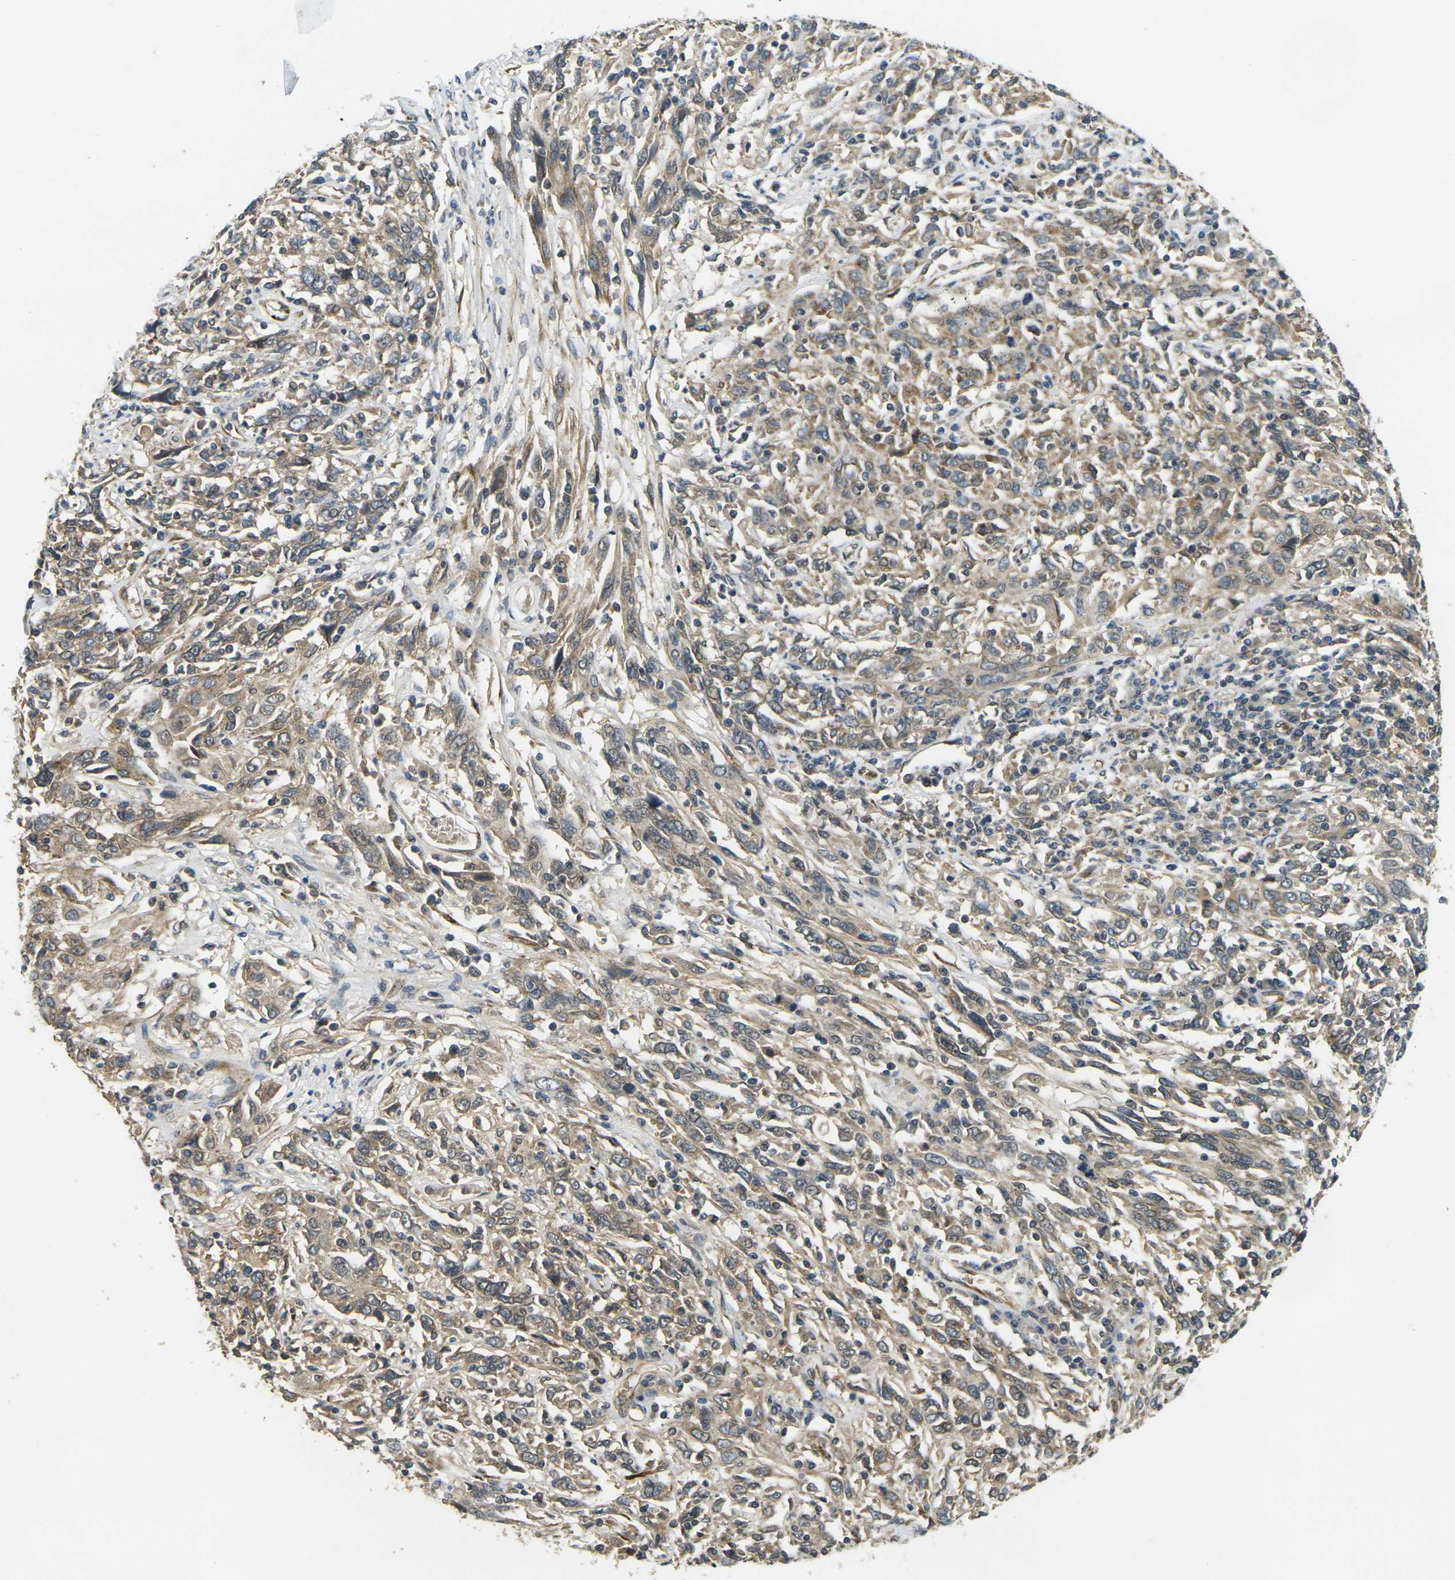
{"staining": {"intensity": "weak", "quantity": "25%-75%", "location": "cytoplasmic/membranous"}, "tissue": "cervical cancer", "cell_type": "Tumor cells", "image_type": "cancer", "snomed": [{"axis": "morphology", "description": "Squamous cell carcinoma, NOS"}, {"axis": "topography", "description": "Cervix"}], "caption": "Tumor cells reveal low levels of weak cytoplasmic/membranous expression in about 25%-75% of cells in human cervical cancer.", "gene": "FUT11", "patient": {"sex": "female", "age": 46}}